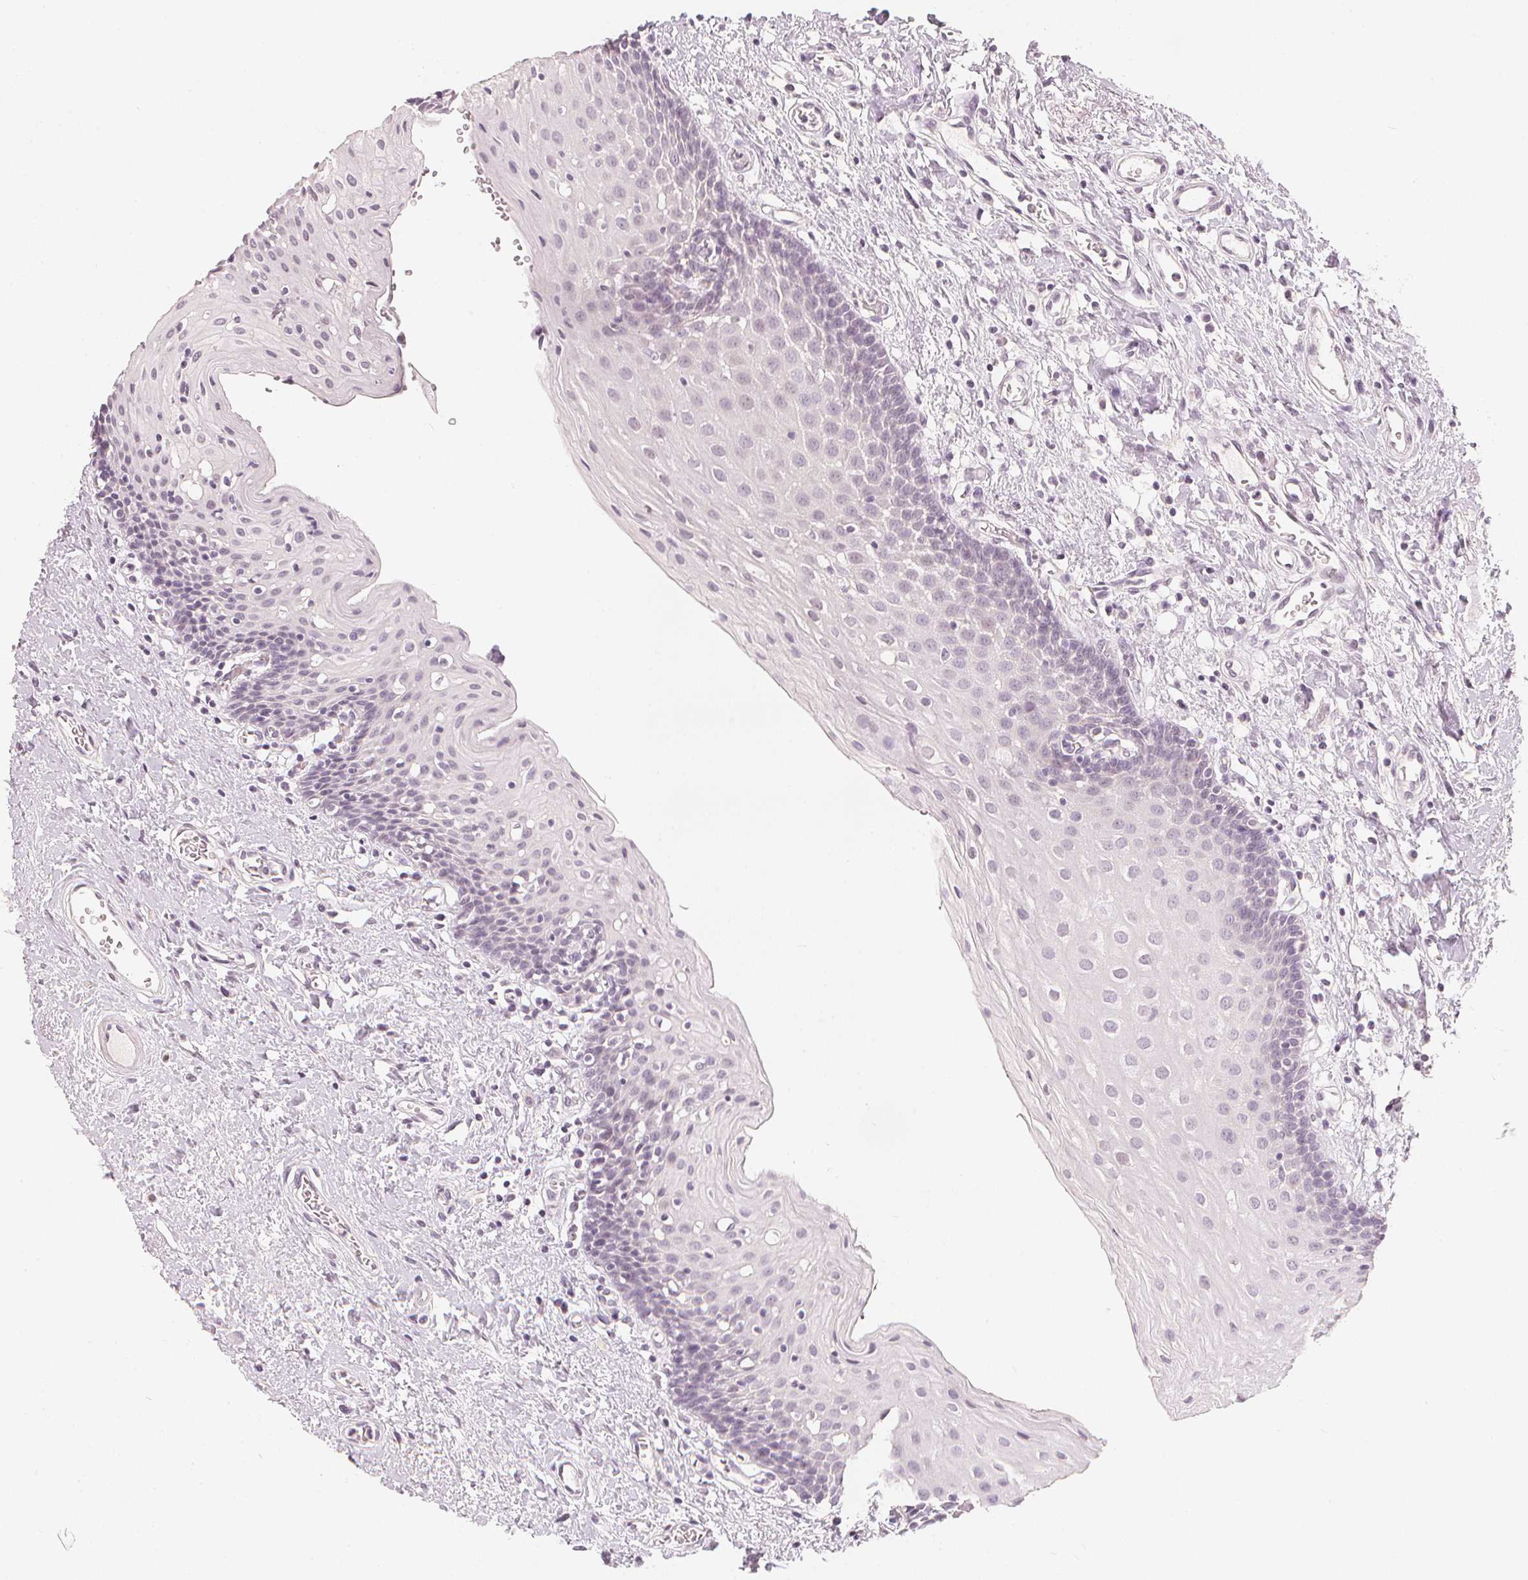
{"staining": {"intensity": "negative", "quantity": "none", "location": "none"}, "tissue": "oral mucosa", "cell_type": "Squamous epithelial cells", "image_type": "normal", "snomed": [{"axis": "morphology", "description": "Normal tissue, NOS"}, {"axis": "topography", "description": "Oral tissue"}], "caption": "Squamous epithelial cells are negative for brown protein staining in unremarkable oral mucosa. (Immunohistochemistry (ihc), brightfield microscopy, high magnification).", "gene": "CALB1", "patient": {"sex": "female", "age": 43}}